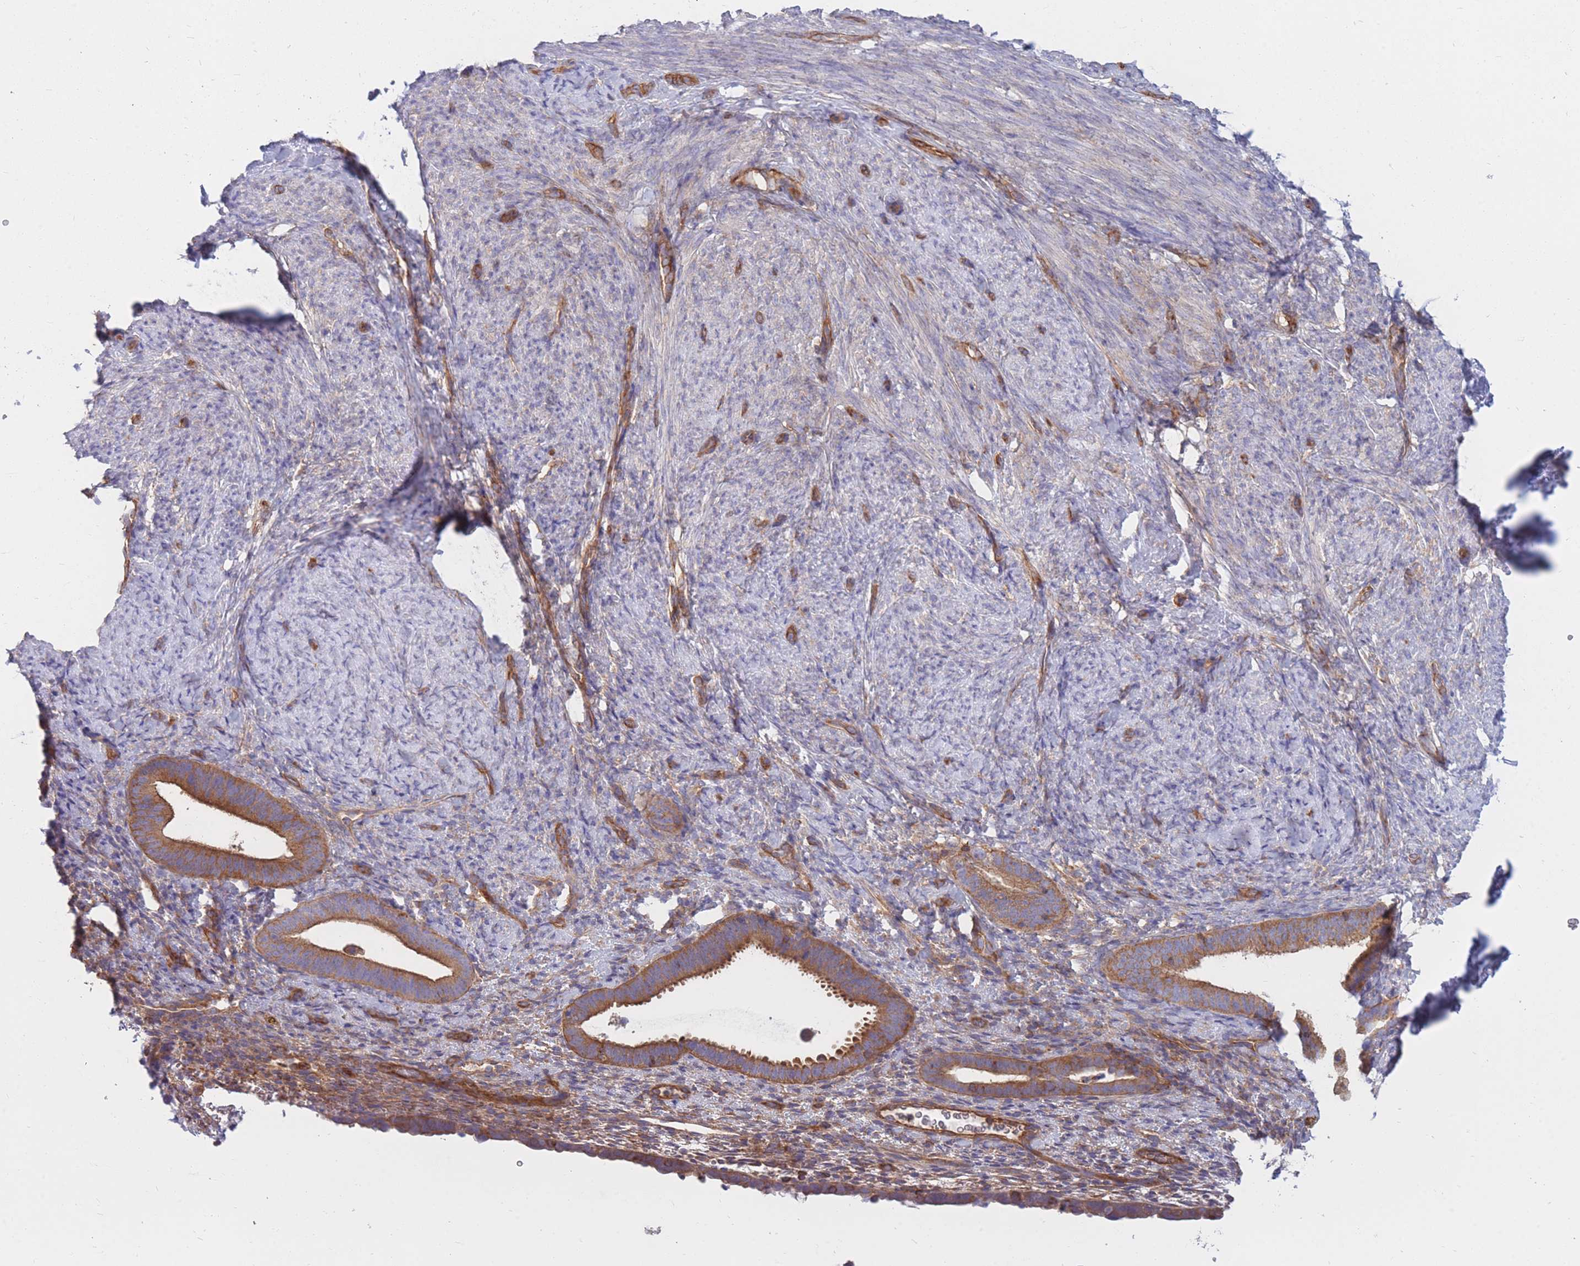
{"staining": {"intensity": "negative", "quantity": "none", "location": "none"}, "tissue": "endometrium", "cell_type": "Cells in endometrial stroma", "image_type": "normal", "snomed": [{"axis": "morphology", "description": "Normal tissue, NOS"}, {"axis": "topography", "description": "Endometrium"}], "caption": "Immunohistochemistry (IHC) histopathology image of normal endometrium: endometrium stained with DAB (3,3'-diaminobenzidine) displays no significant protein staining in cells in endometrial stroma.", "gene": "GGA1", "patient": {"sex": "female", "age": 65}}